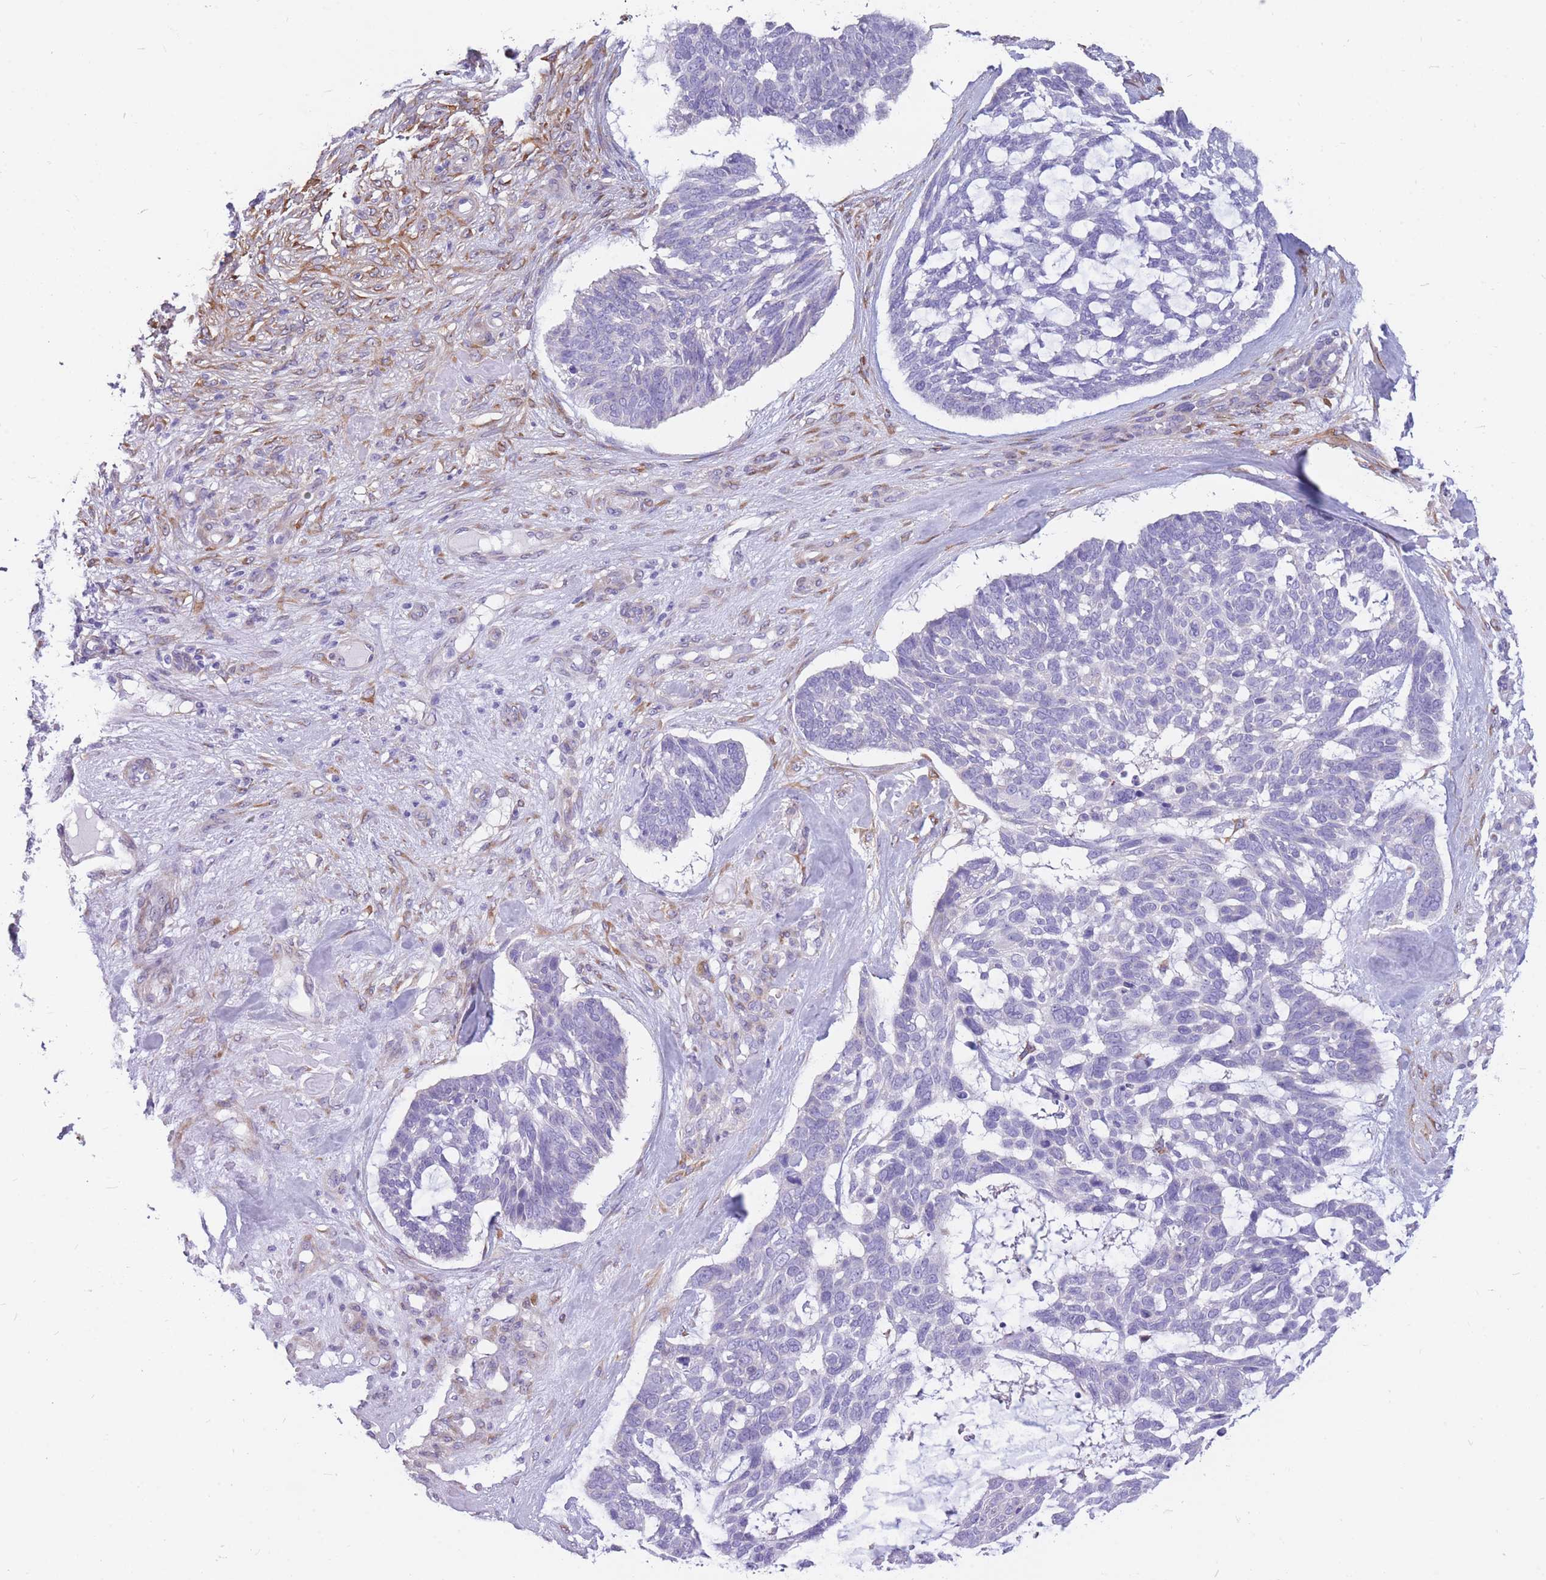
{"staining": {"intensity": "negative", "quantity": "none", "location": "none"}, "tissue": "skin cancer", "cell_type": "Tumor cells", "image_type": "cancer", "snomed": [{"axis": "morphology", "description": "Basal cell carcinoma"}, {"axis": "topography", "description": "Skin"}], "caption": "Immunohistochemistry of human basal cell carcinoma (skin) reveals no positivity in tumor cells.", "gene": "MTSS2", "patient": {"sex": "male", "age": 88}}